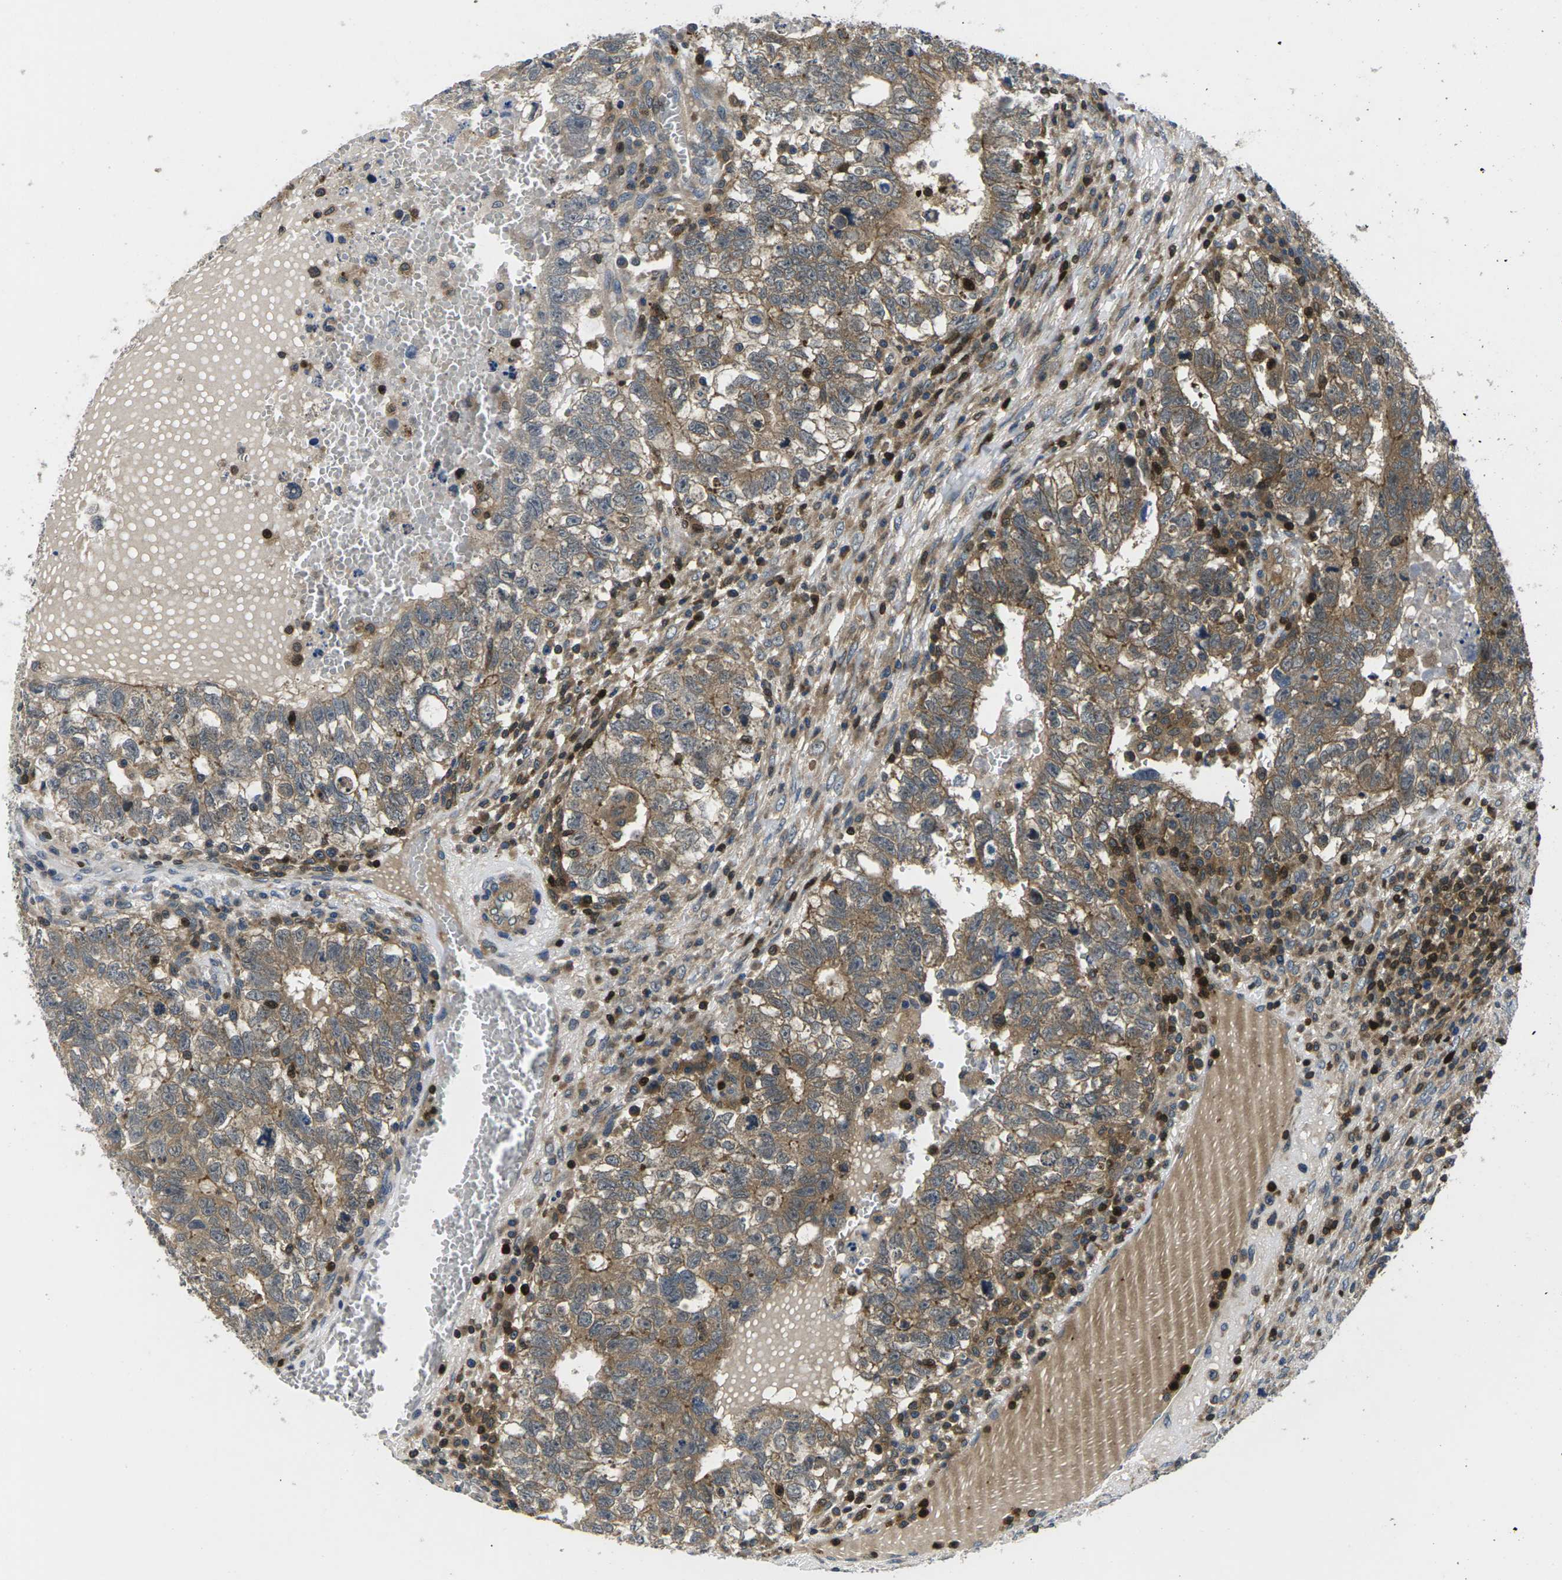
{"staining": {"intensity": "moderate", "quantity": ">75%", "location": "cytoplasmic/membranous"}, "tissue": "testis cancer", "cell_type": "Tumor cells", "image_type": "cancer", "snomed": [{"axis": "morphology", "description": "Seminoma, NOS"}, {"axis": "morphology", "description": "Carcinoma, Embryonal, NOS"}, {"axis": "topography", "description": "Testis"}], "caption": "DAB immunohistochemical staining of testis embryonal carcinoma reveals moderate cytoplasmic/membranous protein expression in approximately >75% of tumor cells.", "gene": "PLCE1", "patient": {"sex": "male", "age": 38}}